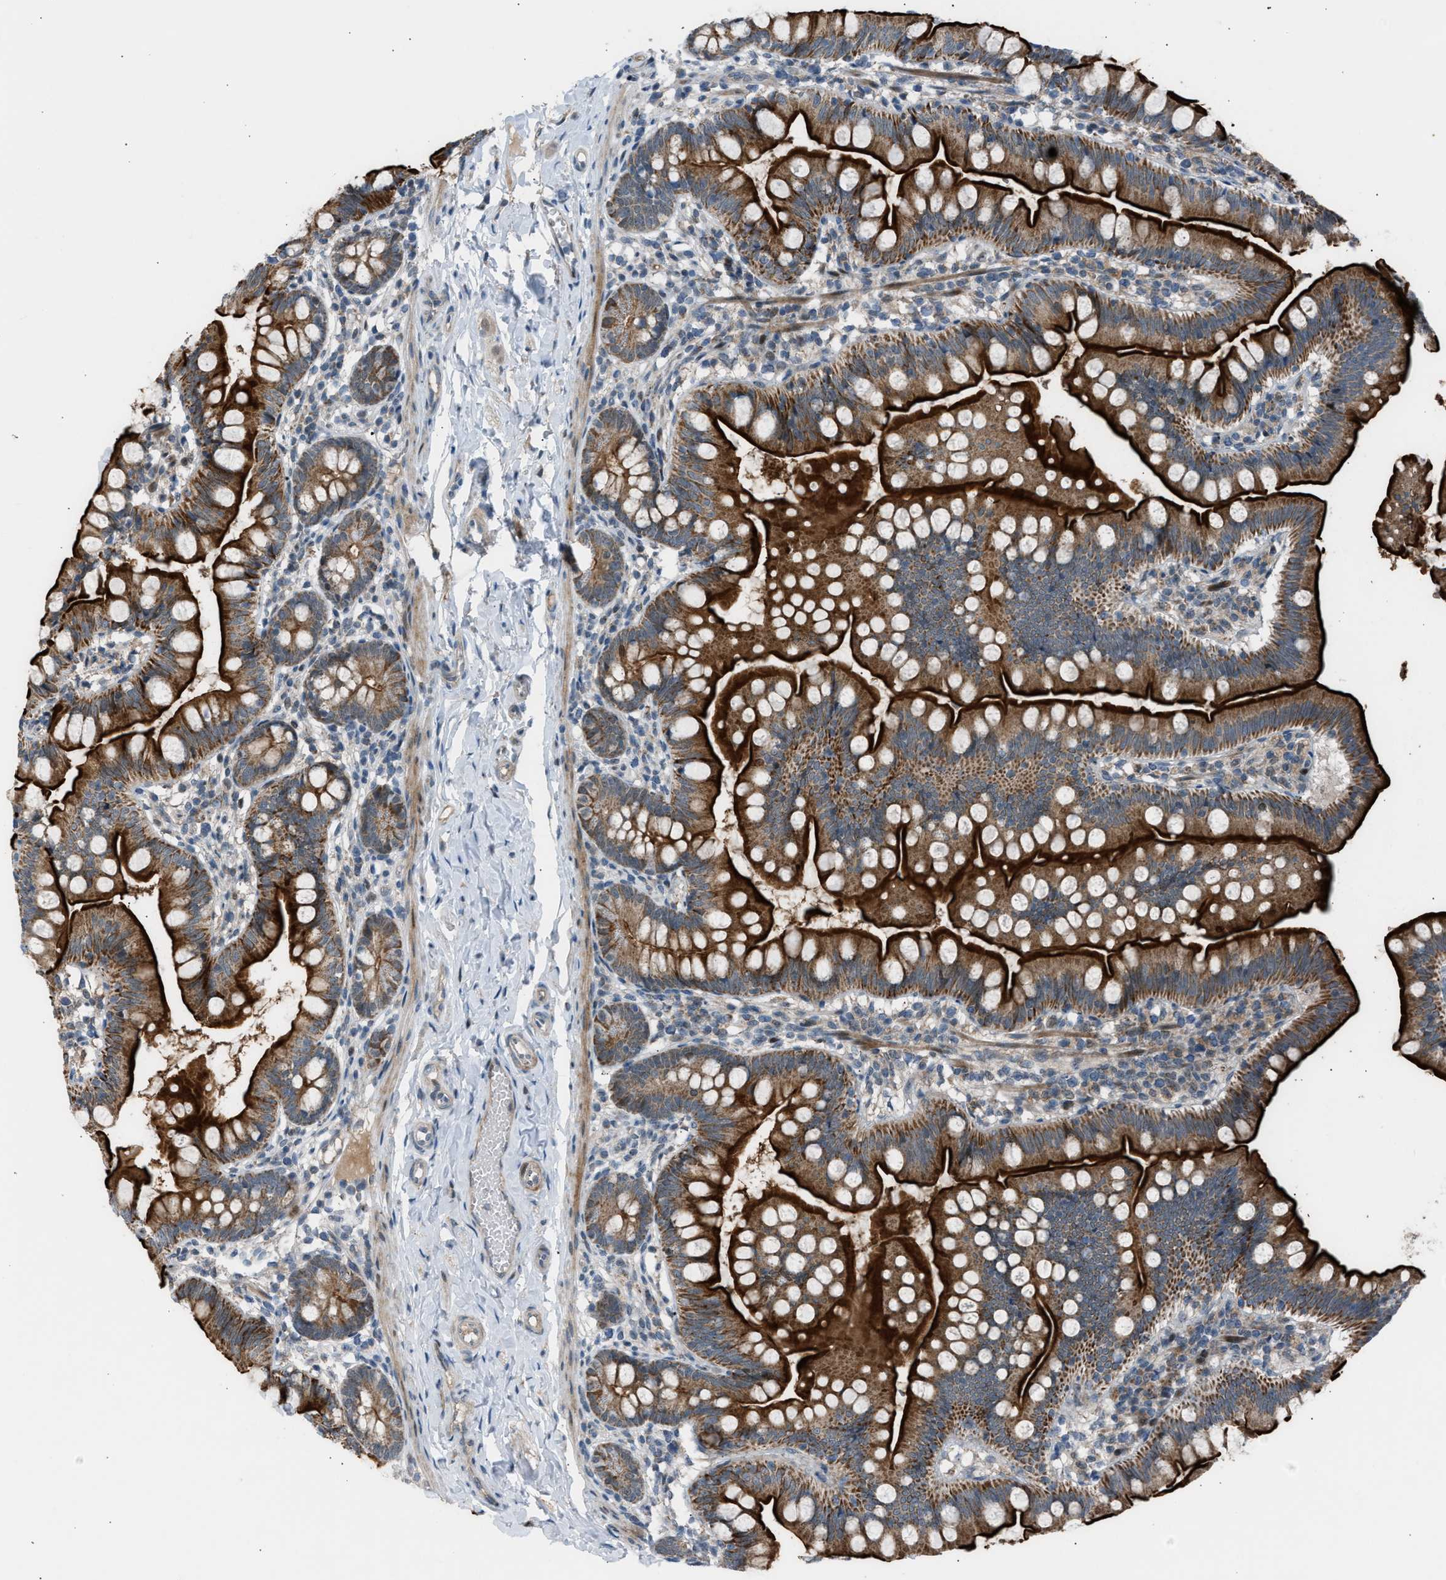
{"staining": {"intensity": "strong", "quantity": ">75%", "location": "cytoplasmic/membranous"}, "tissue": "small intestine", "cell_type": "Glandular cells", "image_type": "normal", "snomed": [{"axis": "morphology", "description": "Normal tissue, NOS"}, {"axis": "topography", "description": "Small intestine"}], "caption": "Protein expression analysis of benign small intestine displays strong cytoplasmic/membranous staining in approximately >75% of glandular cells. (DAB (3,3'-diaminobenzidine) IHC with brightfield microscopy, high magnification).", "gene": "VPS41", "patient": {"sex": "male", "age": 7}}